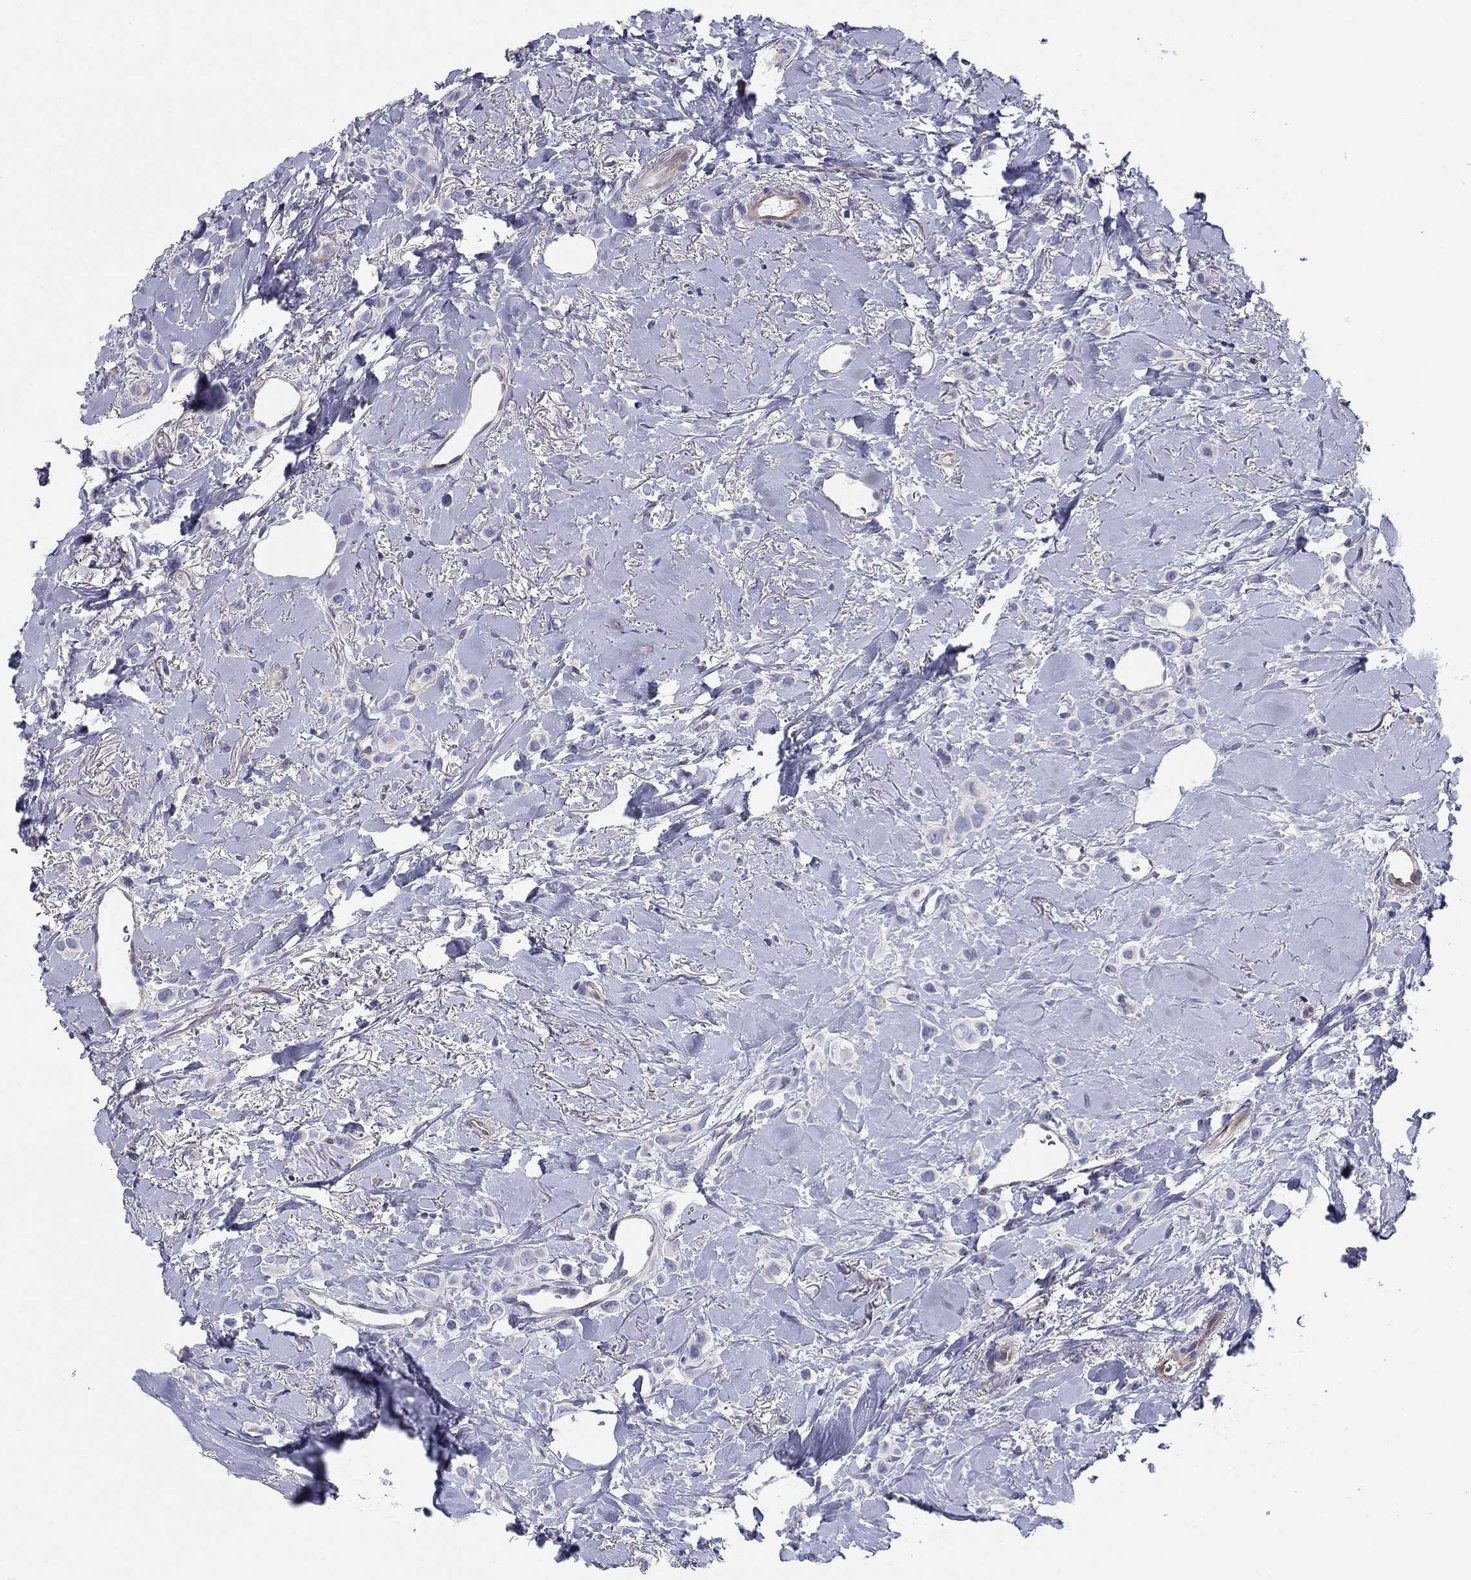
{"staining": {"intensity": "negative", "quantity": "none", "location": "none"}, "tissue": "breast cancer", "cell_type": "Tumor cells", "image_type": "cancer", "snomed": [{"axis": "morphology", "description": "Lobular carcinoma"}, {"axis": "topography", "description": "Breast"}], "caption": "An immunohistochemistry (IHC) photomicrograph of breast lobular carcinoma is shown. There is no staining in tumor cells of breast lobular carcinoma. Nuclei are stained in blue.", "gene": "SEPTIN3", "patient": {"sex": "female", "age": 66}}